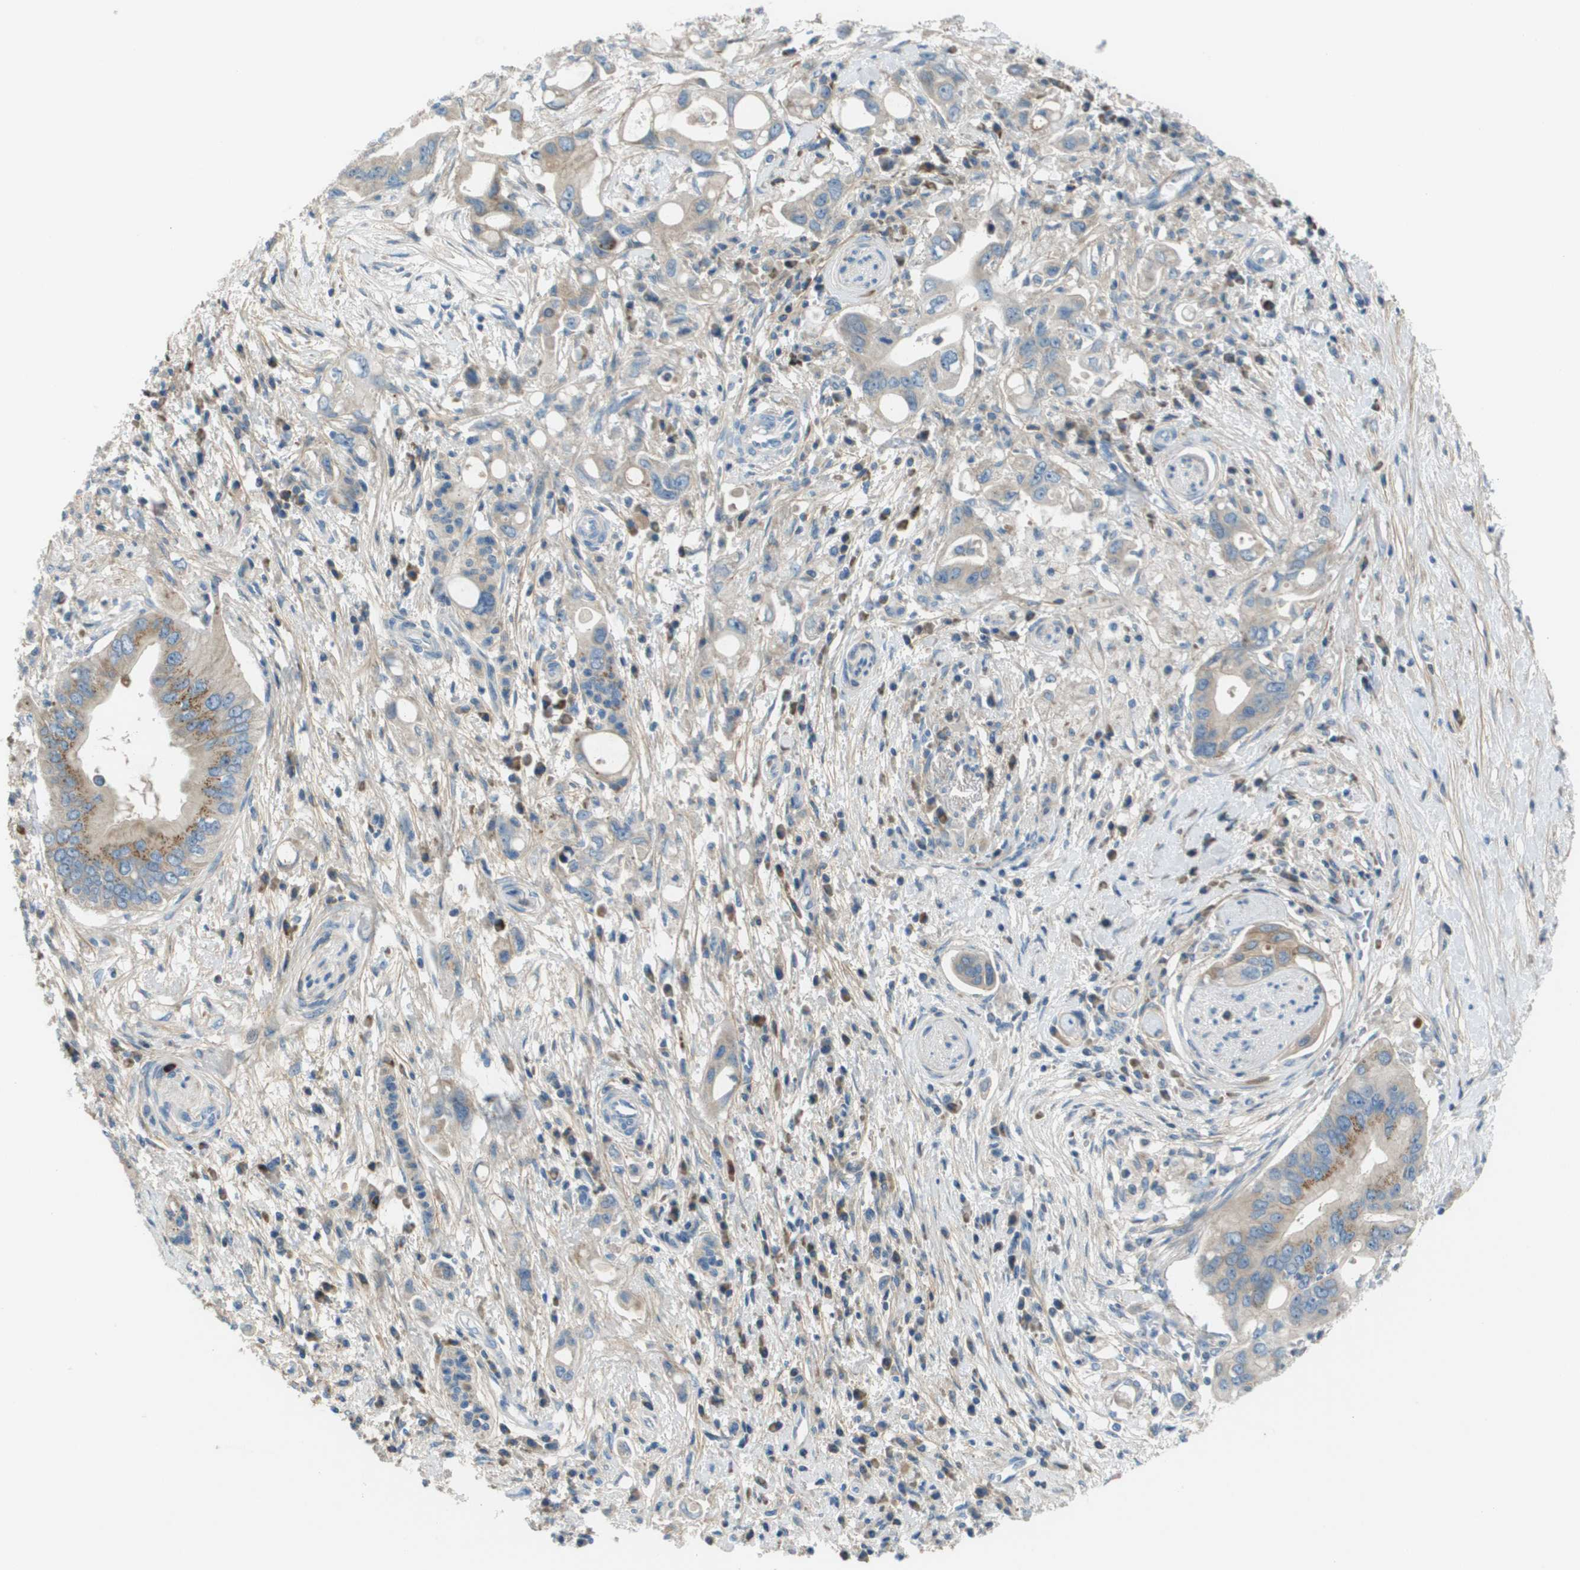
{"staining": {"intensity": "weak", "quantity": "25%-75%", "location": "cytoplasmic/membranous"}, "tissue": "pancreatic cancer", "cell_type": "Tumor cells", "image_type": "cancer", "snomed": [{"axis": "morphology", "description": "Adenocarcinoma, NOS"}, {"axis": "topography", "description": "Pancreas"}], "caption": "This image demonstrates immunohistochemistry (IHC) staining of human adenocarcinoma (pancreatic), with low weak cytoplasmic/membranous positivity in approximately 25%-75% of tumor cells.", "gene": "GALNT6", "patient": {"sex": "female", "age": 73}}